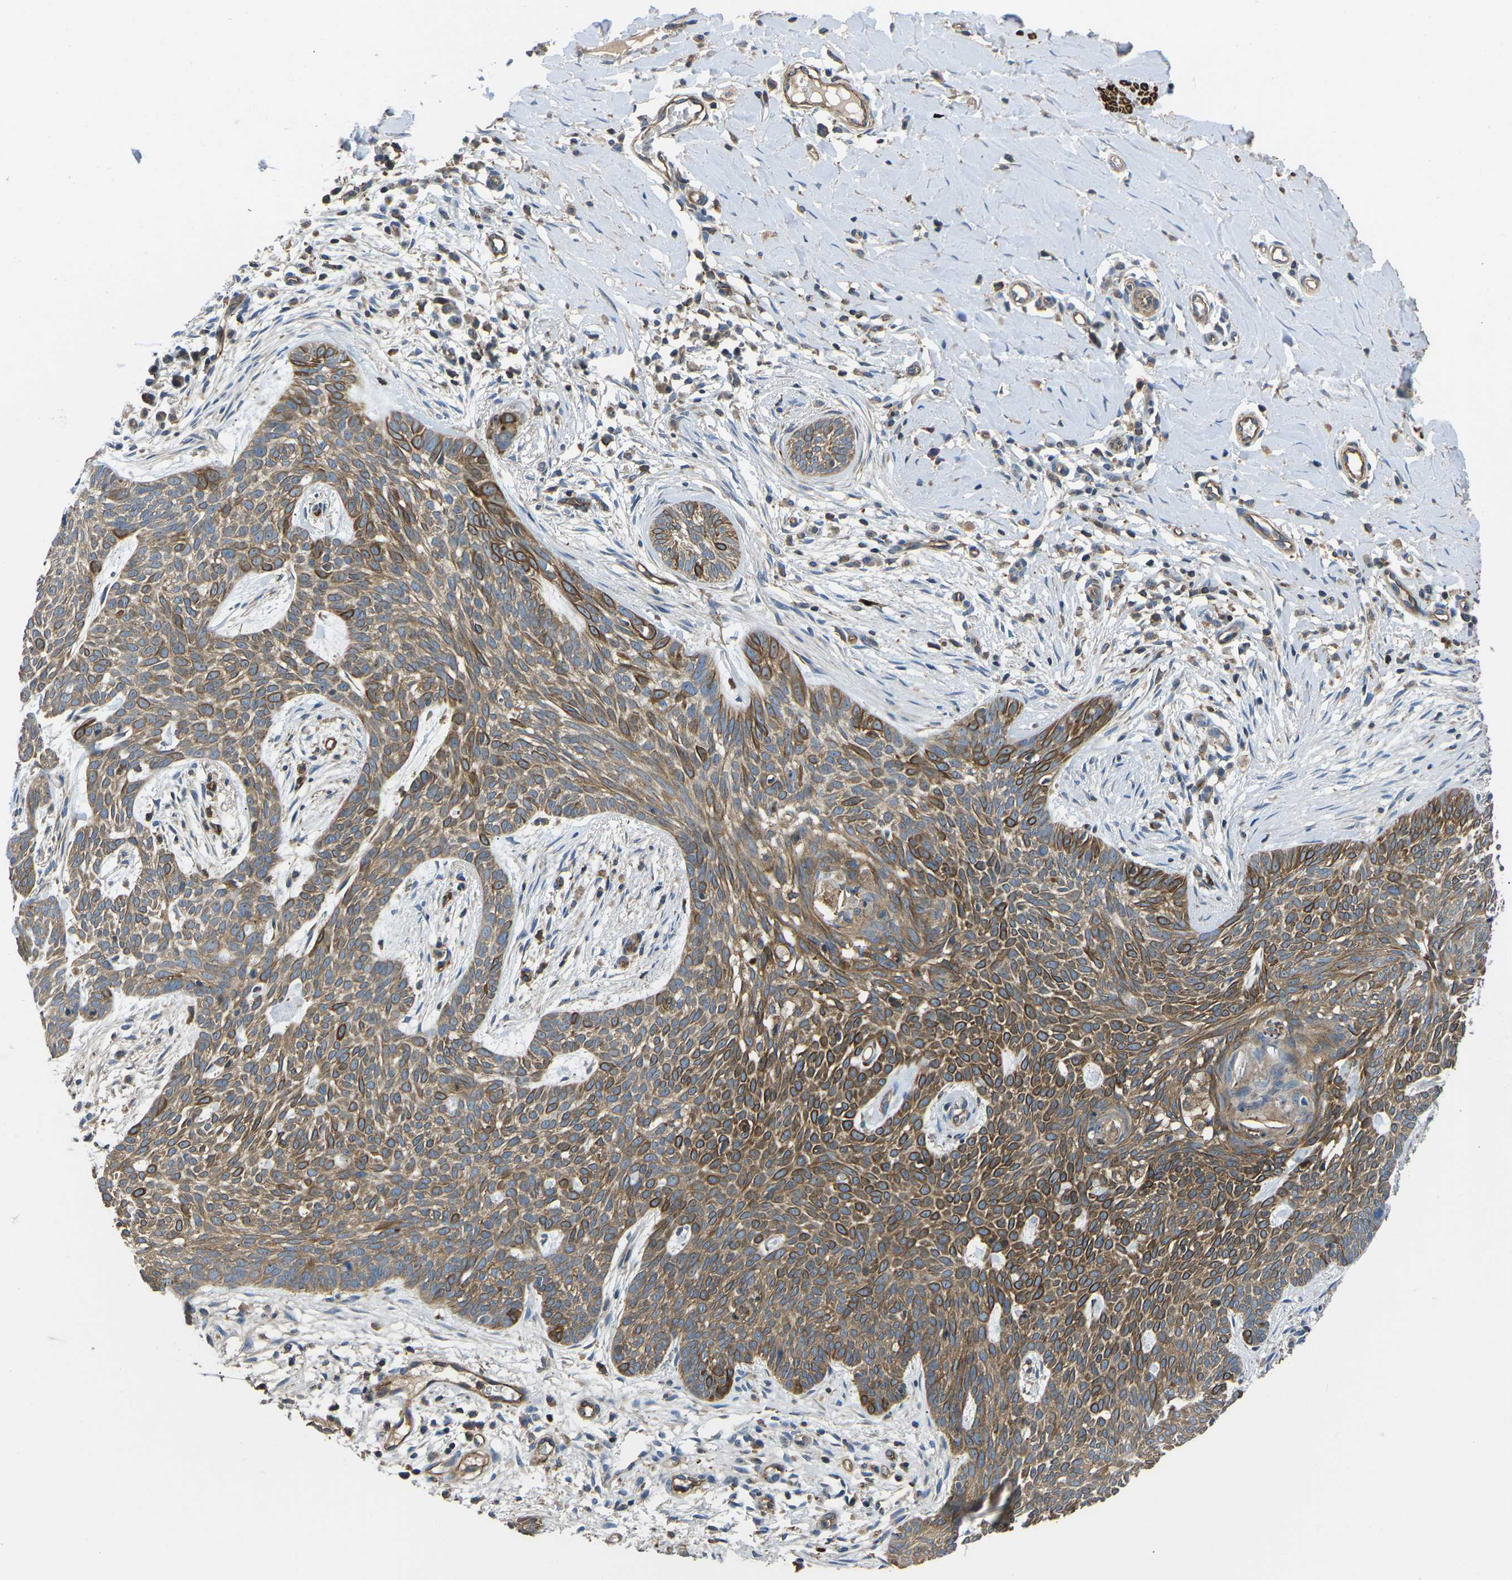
{"staining": {"intensity": "moderate", "quantity": ">75%", "location": "cytoplasmic/membranous"}, "tissue": "skin cancer", "cell_type": "Tumor cells", "image_type": "cancer", "snomed": [{"axis": "morphology", "description": "Basal cell carcinoma"}, {"axis": "topography", "description": "Skin"}], "caption": "Tumor cells exhibit medium levels of moderate cytoplasmic/membranous positivity in approximately >75% of cells in skin cancer (basal cell carcinoma).", "gene": "KCNJ15", "patient": {"sex": "female", "age": 59}}